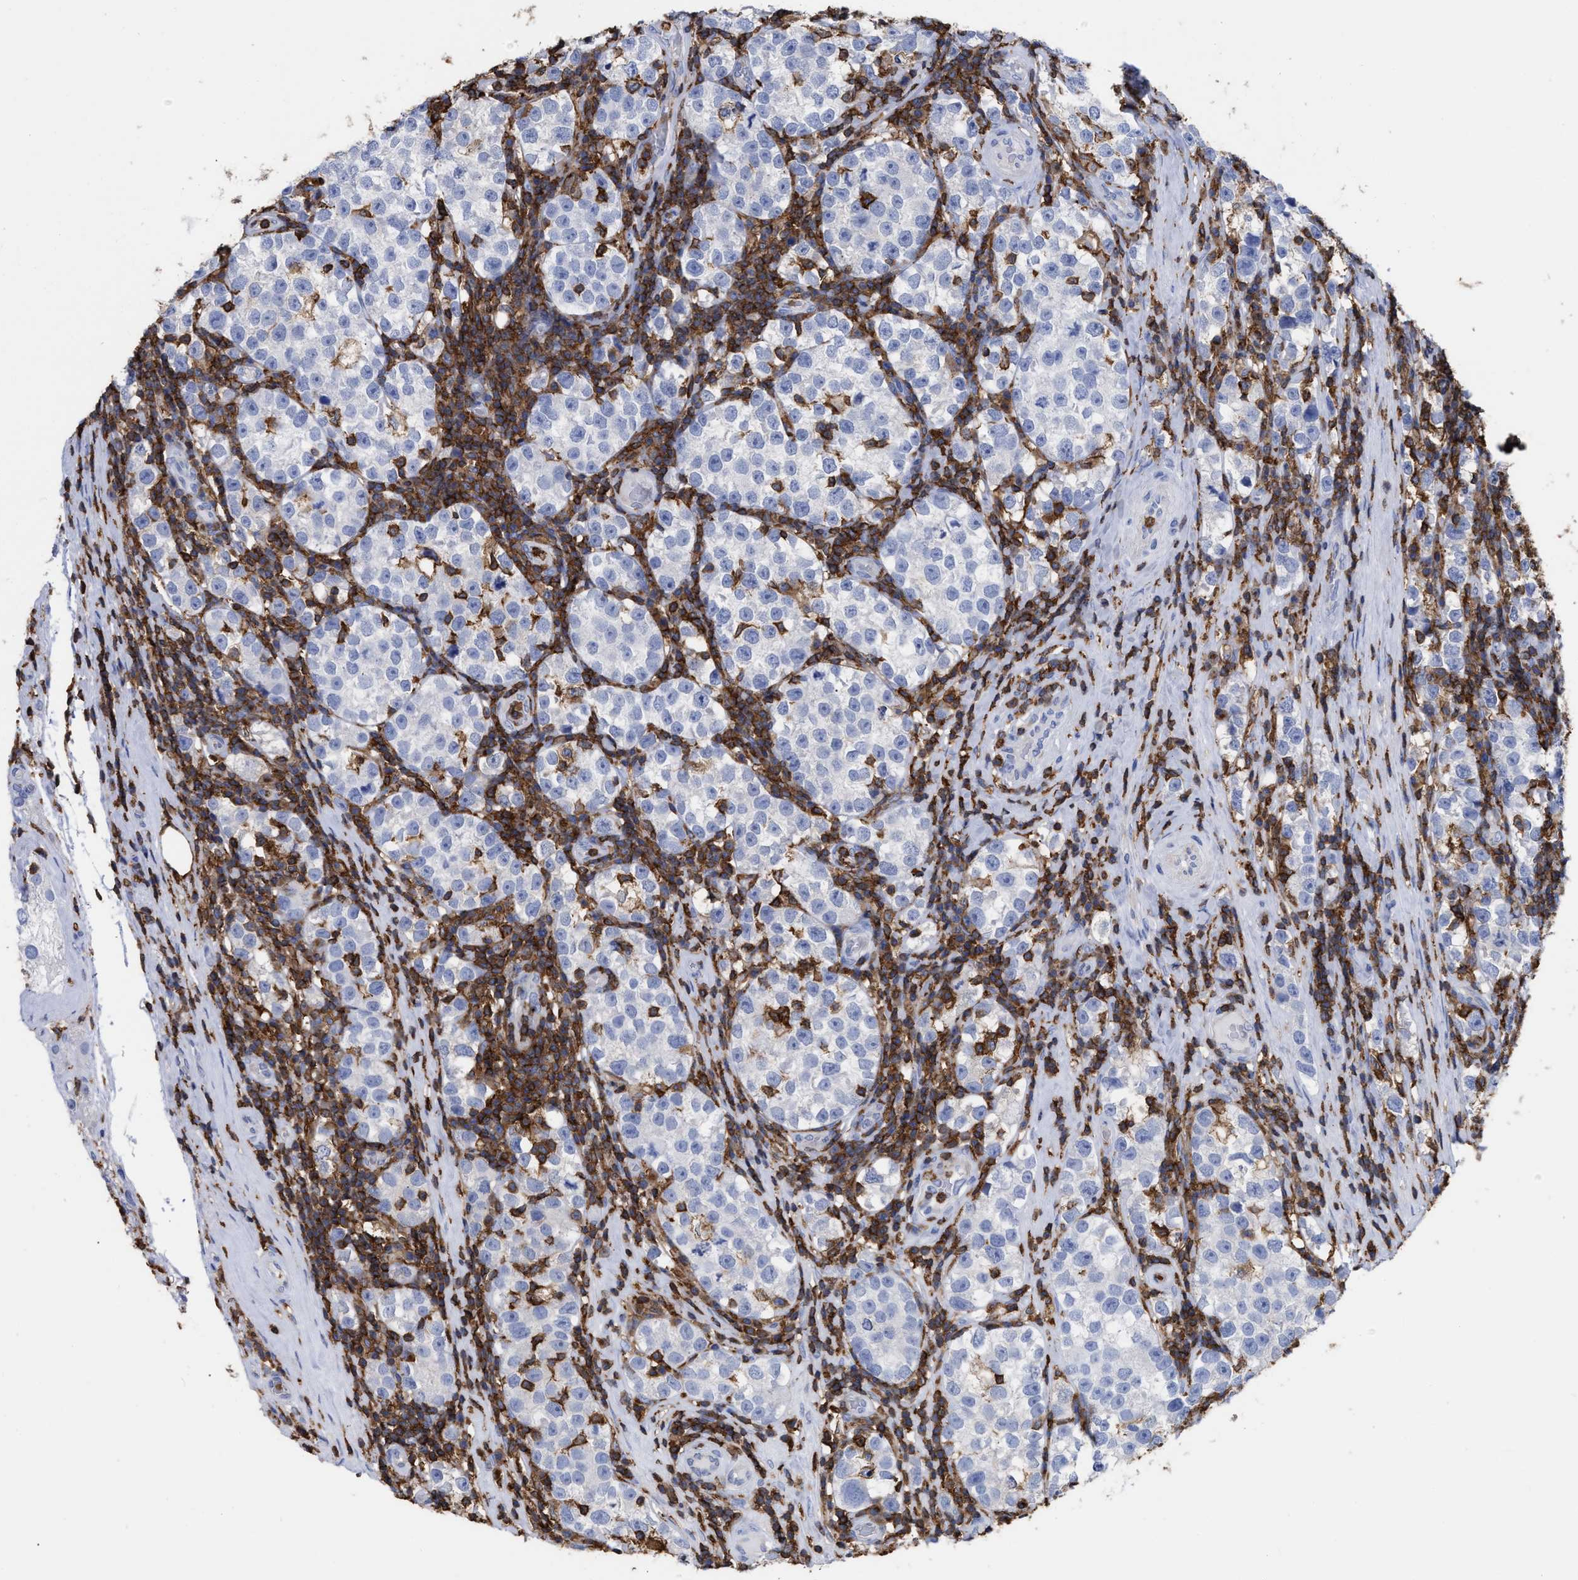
{"staining": {"intensity": "negative", "quantity": "none", "location": "none"}, "tissue": "testis cancer", "cell_type": "Tumor cells", "image_type": "cancer", "snomed": [{"axis": "morphology", "description": "Normal tissue, NOS"}, {"axis": "morphology", "description": "Seminoma, NOS"}, {"axis": "topography", "description": "Testis"}], "caption": "This is an immunohistochemistry (IHC) micrograph of testis cancer (seminoma). There is no staining in tumor cells.", "gene": "HCLS1", "patient": {"sex": "male", "age": 43}}